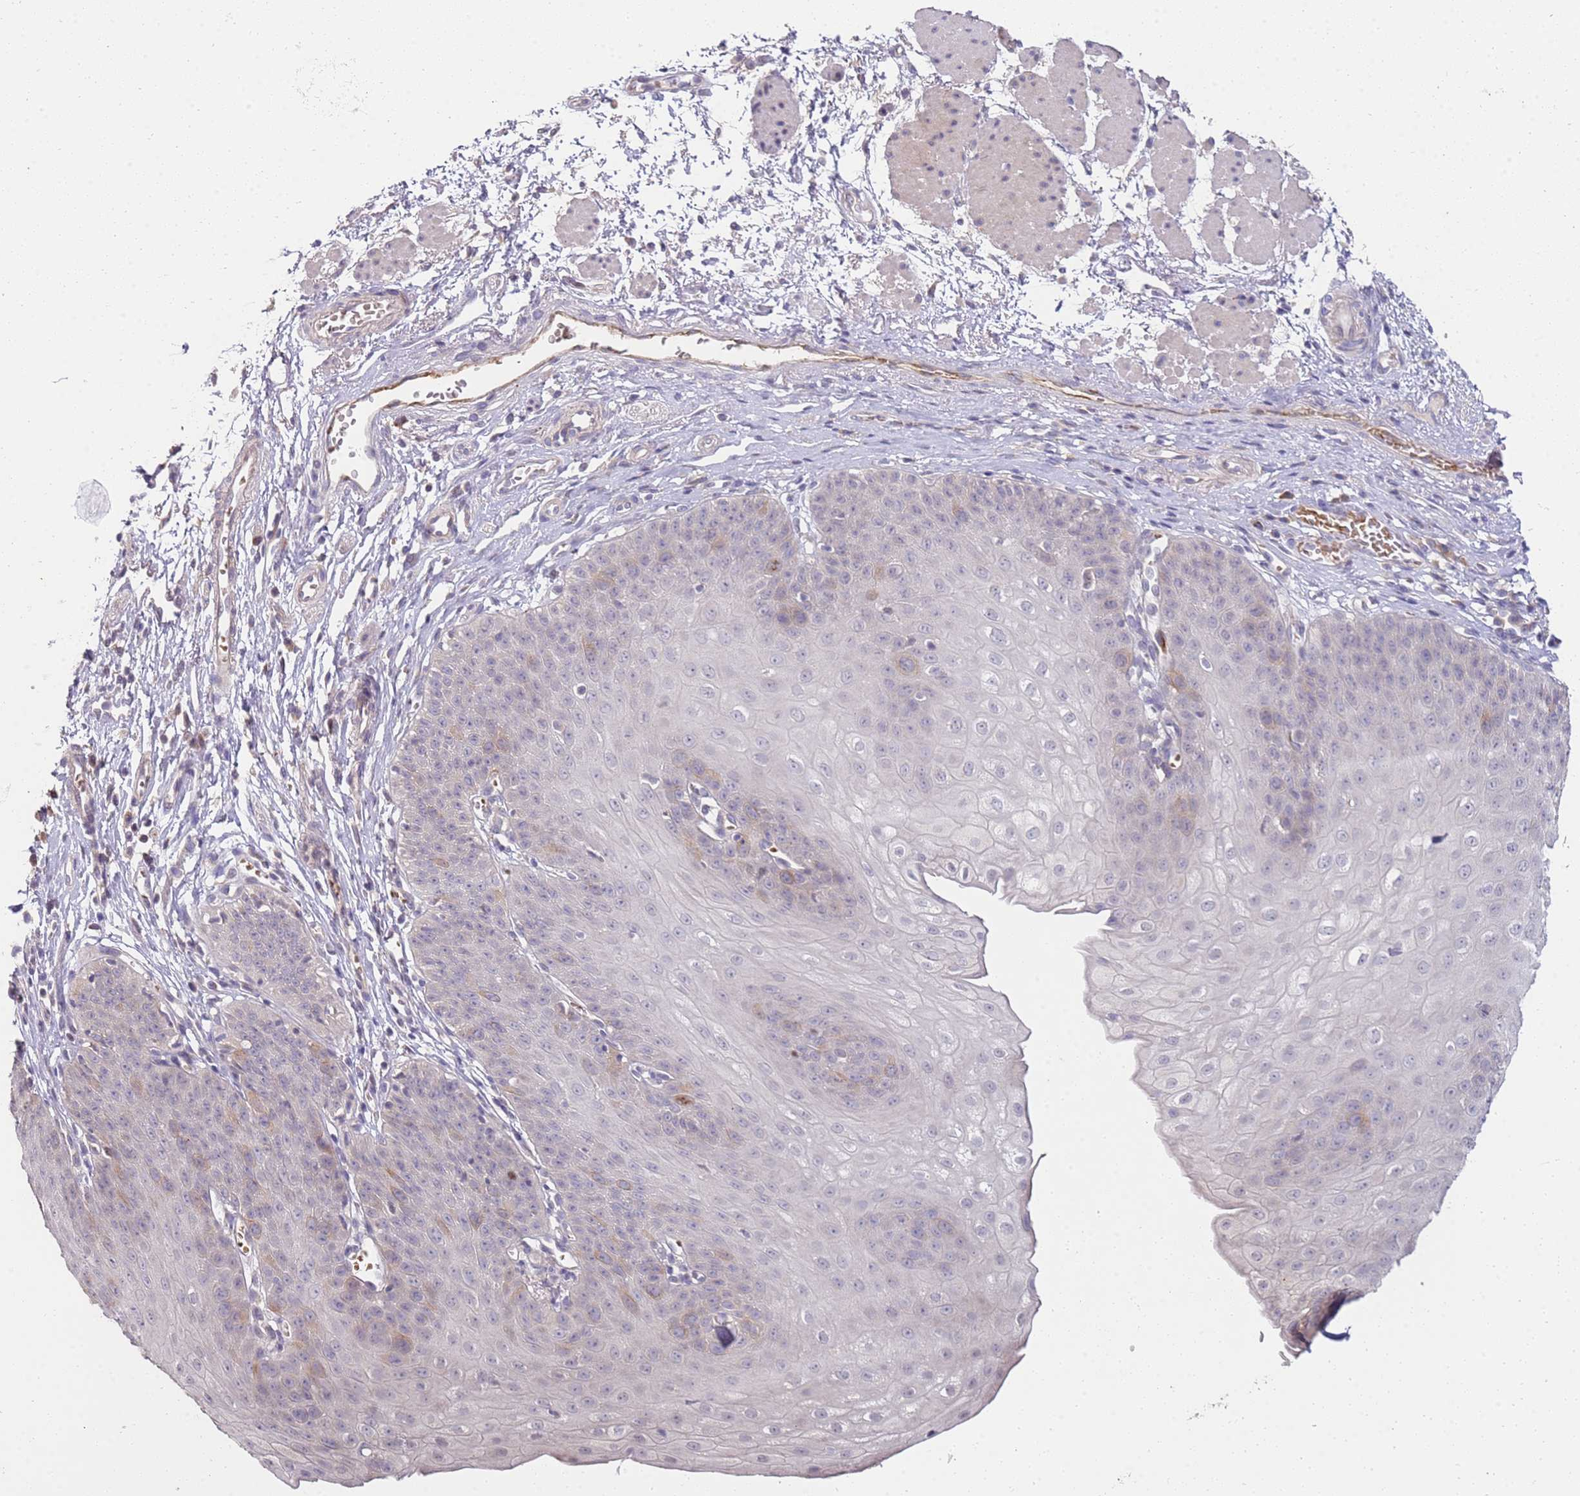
{"staining": {"intensity": "weak", "quantity": "<25%", "location": "cytoplasmic/membranous"}, "tissue": "esophagus", "cell_type": "Squamous epithelial cells", "image_type": "normal", "snomed": [{"axis": "morphology", "description": "Normal tissue, NOS"}, {"axis": "topography", "description": "Esophagus"}], "caption": "Protein analysis of unremarkable esophagus reveals no significant positivity in squamous epithelial cells. (Stains: DAB (3,3'-diaminobenzidine) immunohistochemistry (IHC) with hematoxylin counter stain, Microscopy: brightfield microscopy at high magnification).", "gene": "NMUR2", "patient": {"sex": "male", "age": 71}}